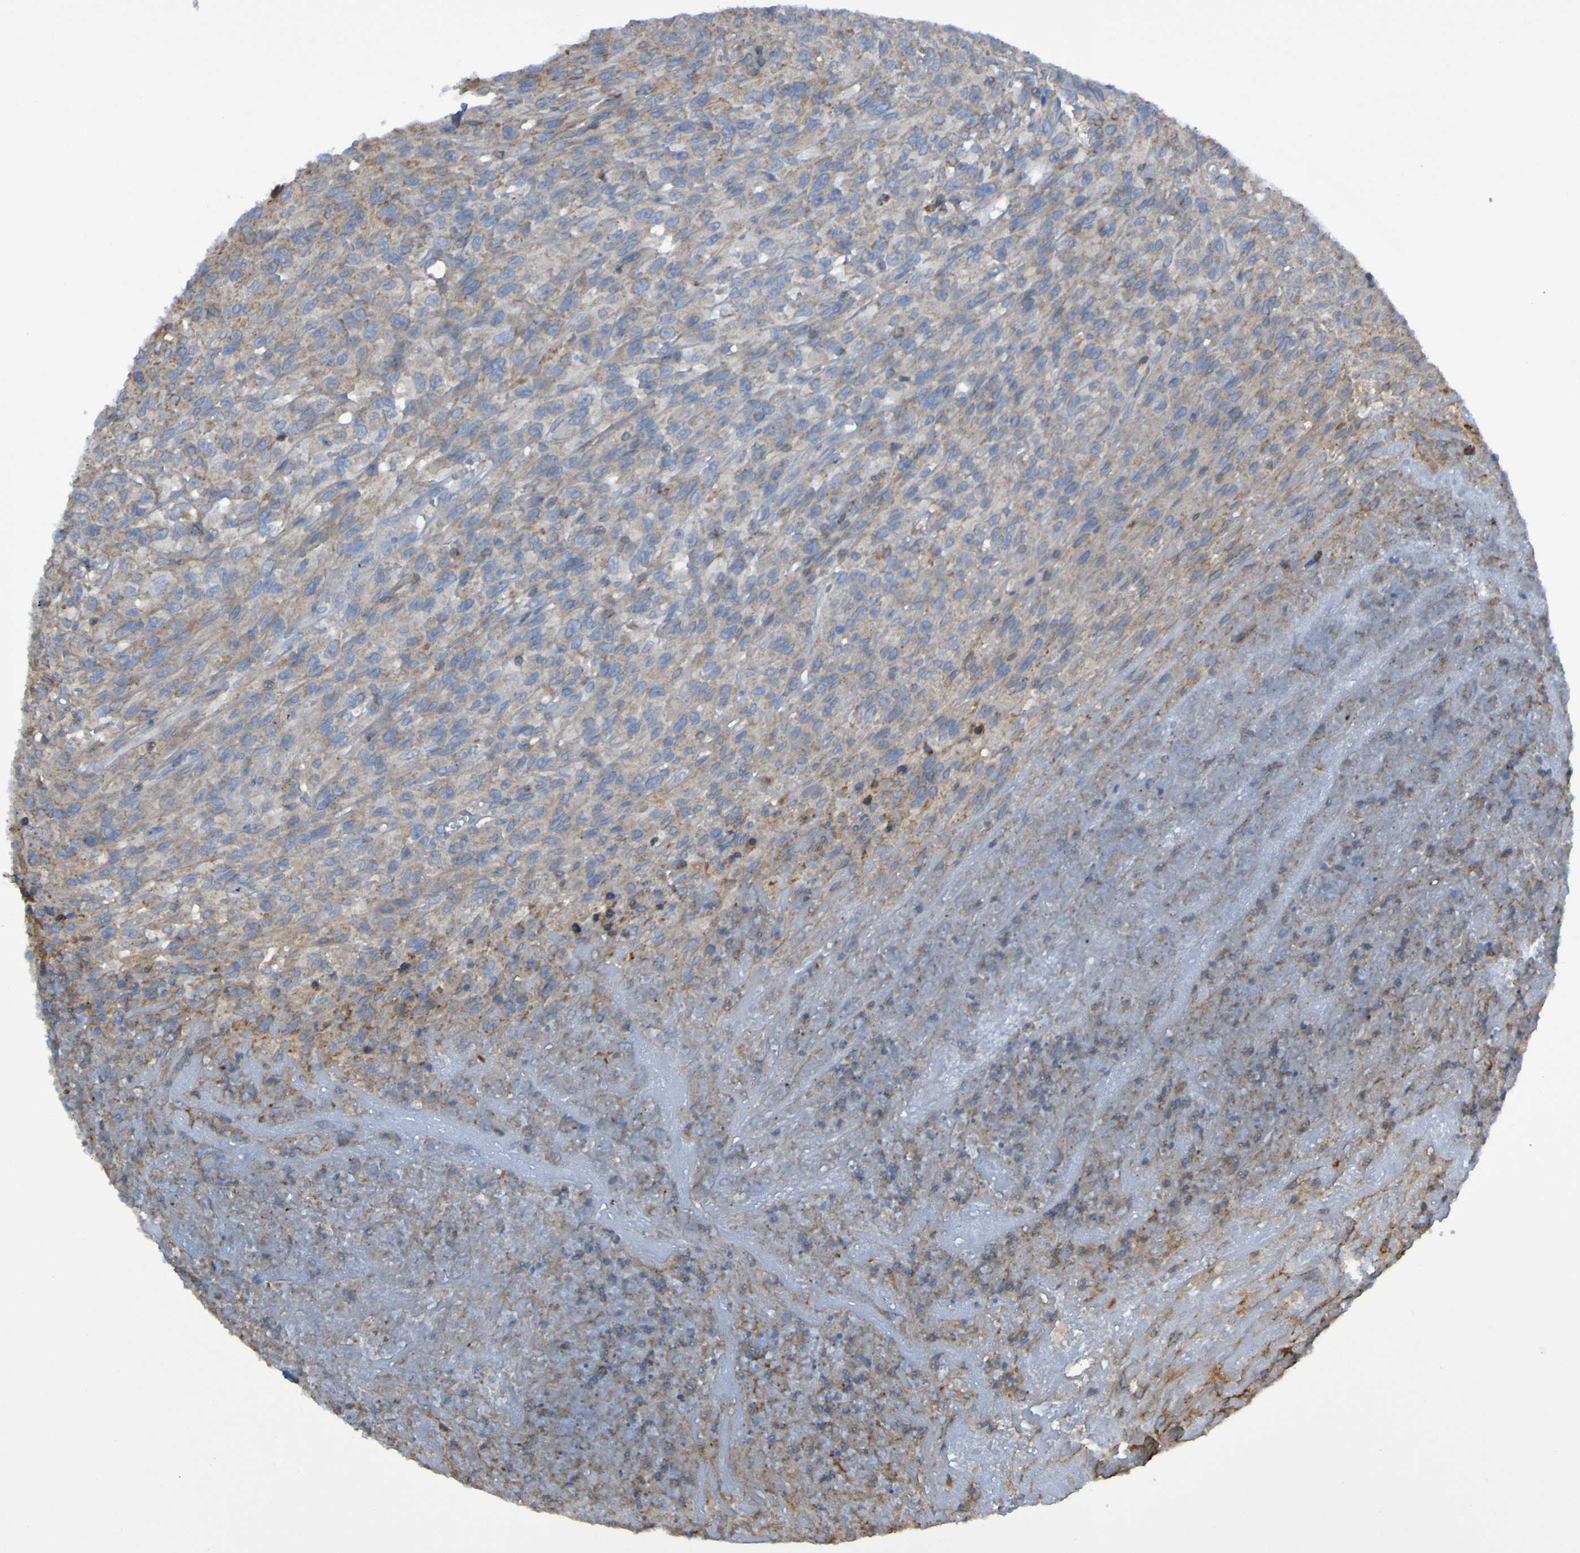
{"staining": {"intensity": "weak", "quantity": ">75%", "location": "cytoplasmic/membranous"}, "tissue": "urothelial cancer", "cell_type": "Tumor cells", "image_type": "cancer", "snomed": [{"axis": "morphology", "description": "Urothelial carcinoma, High grade"}, {"axis": "topography", "description": "Urinary bladder"}], "caption": "This micrograph reveals IHC staining of human urothelial cancer, with low weak cytoplasmic/membranous positivity in about >75% of tumor cells.", "gene": "PDGFB", "patient": {"sex": "male", "age": 66}}